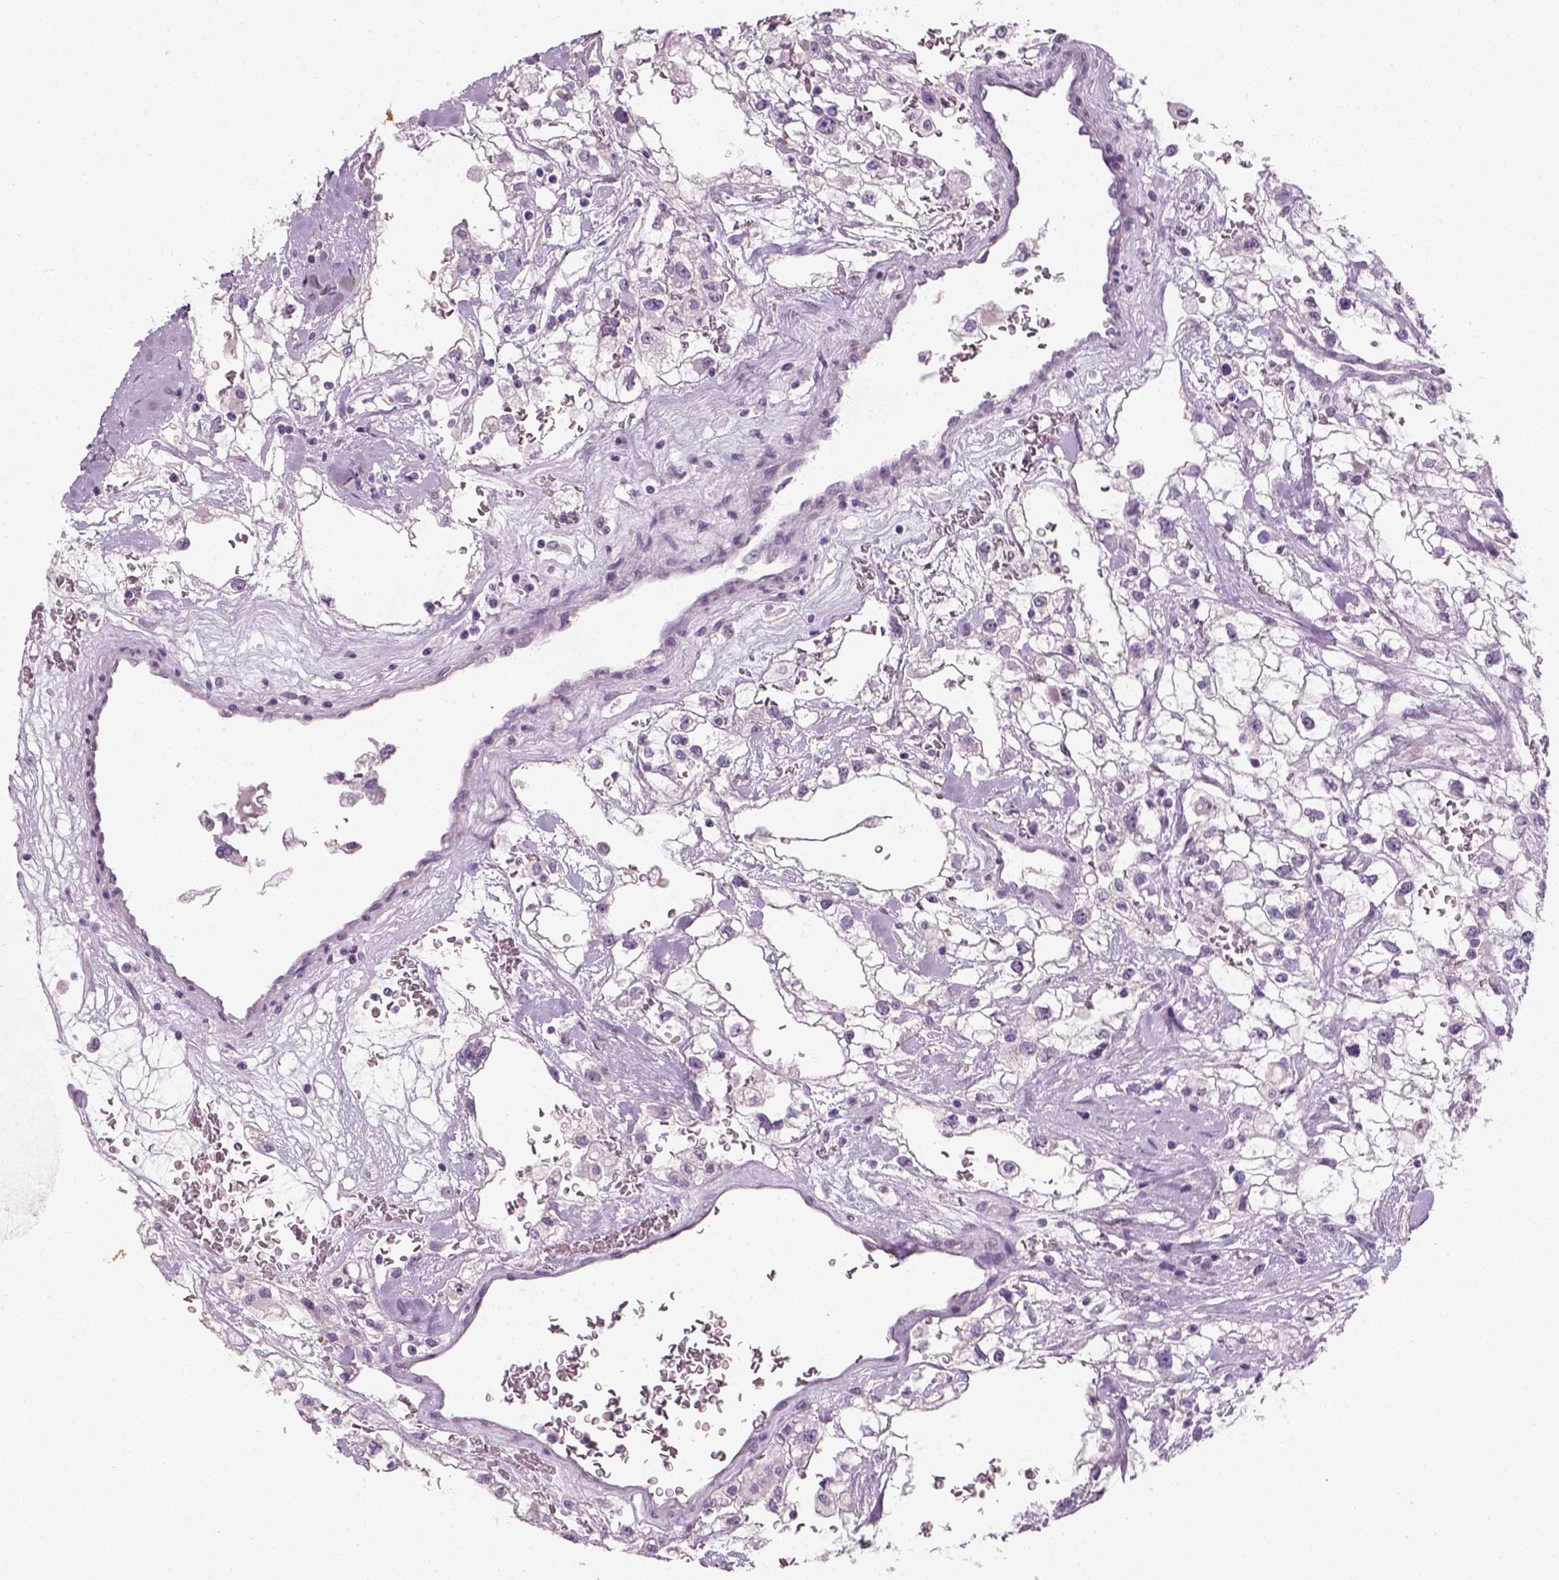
{"staining": {"intensity": "negative", "quantity": "none", "location": "none"}, "tissue": "renal cancer", "cell_type": "Tumor cells", "image_type": "cancer", "snomed": [{"axis": "morphology", "description": "Adenocarcinoma, NOS"}, {"axis": "topography", "description": "Kidney"}], "caption": "Tumor cells show no significant staining in renal adenocarcinoma.", "gene": "TH", "patient": {"sex": "male", "age": 59}}